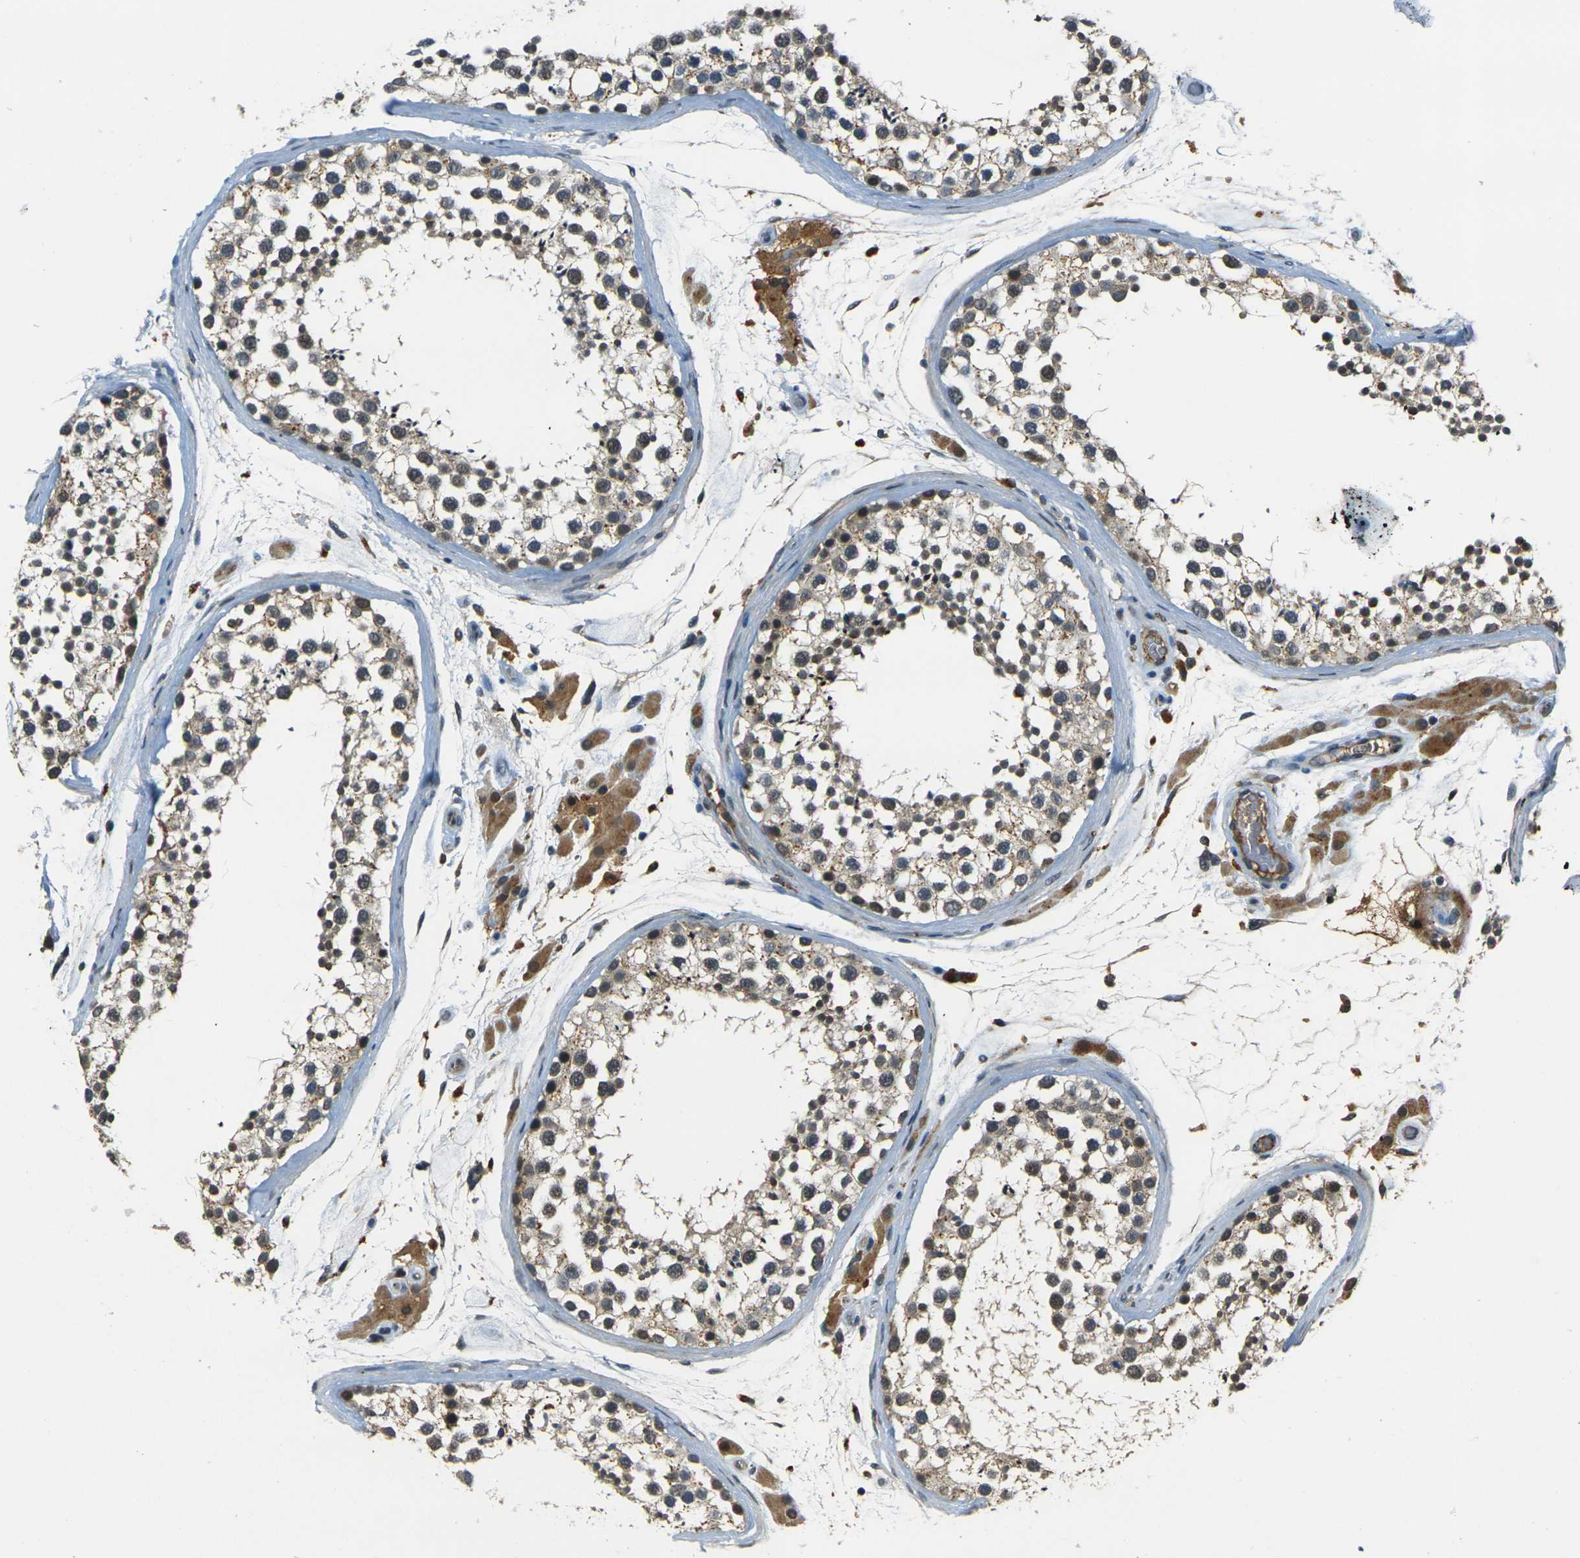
{"staining": {"intensity": "weak", "quantity": ">75%", "location": "cytoplasmic/membranous"}, "tissue": "testis", "cell_type": "Cells in seminiferous ducts", "image_type": "normal", "snomed": [{"axis": "morphology", "description": "Normal tissue, NOS"}, {"axis": "topography", "description": "Testis"}], "caption": "Immunohistochemical staining of normal testis displays >75% levels of weak cytoplasmic/membranous protein expression in approximately >75% of cells in seminiferous ducts.", "gene": "PIGL", "patient": {"sex": "male", "age": 46}}